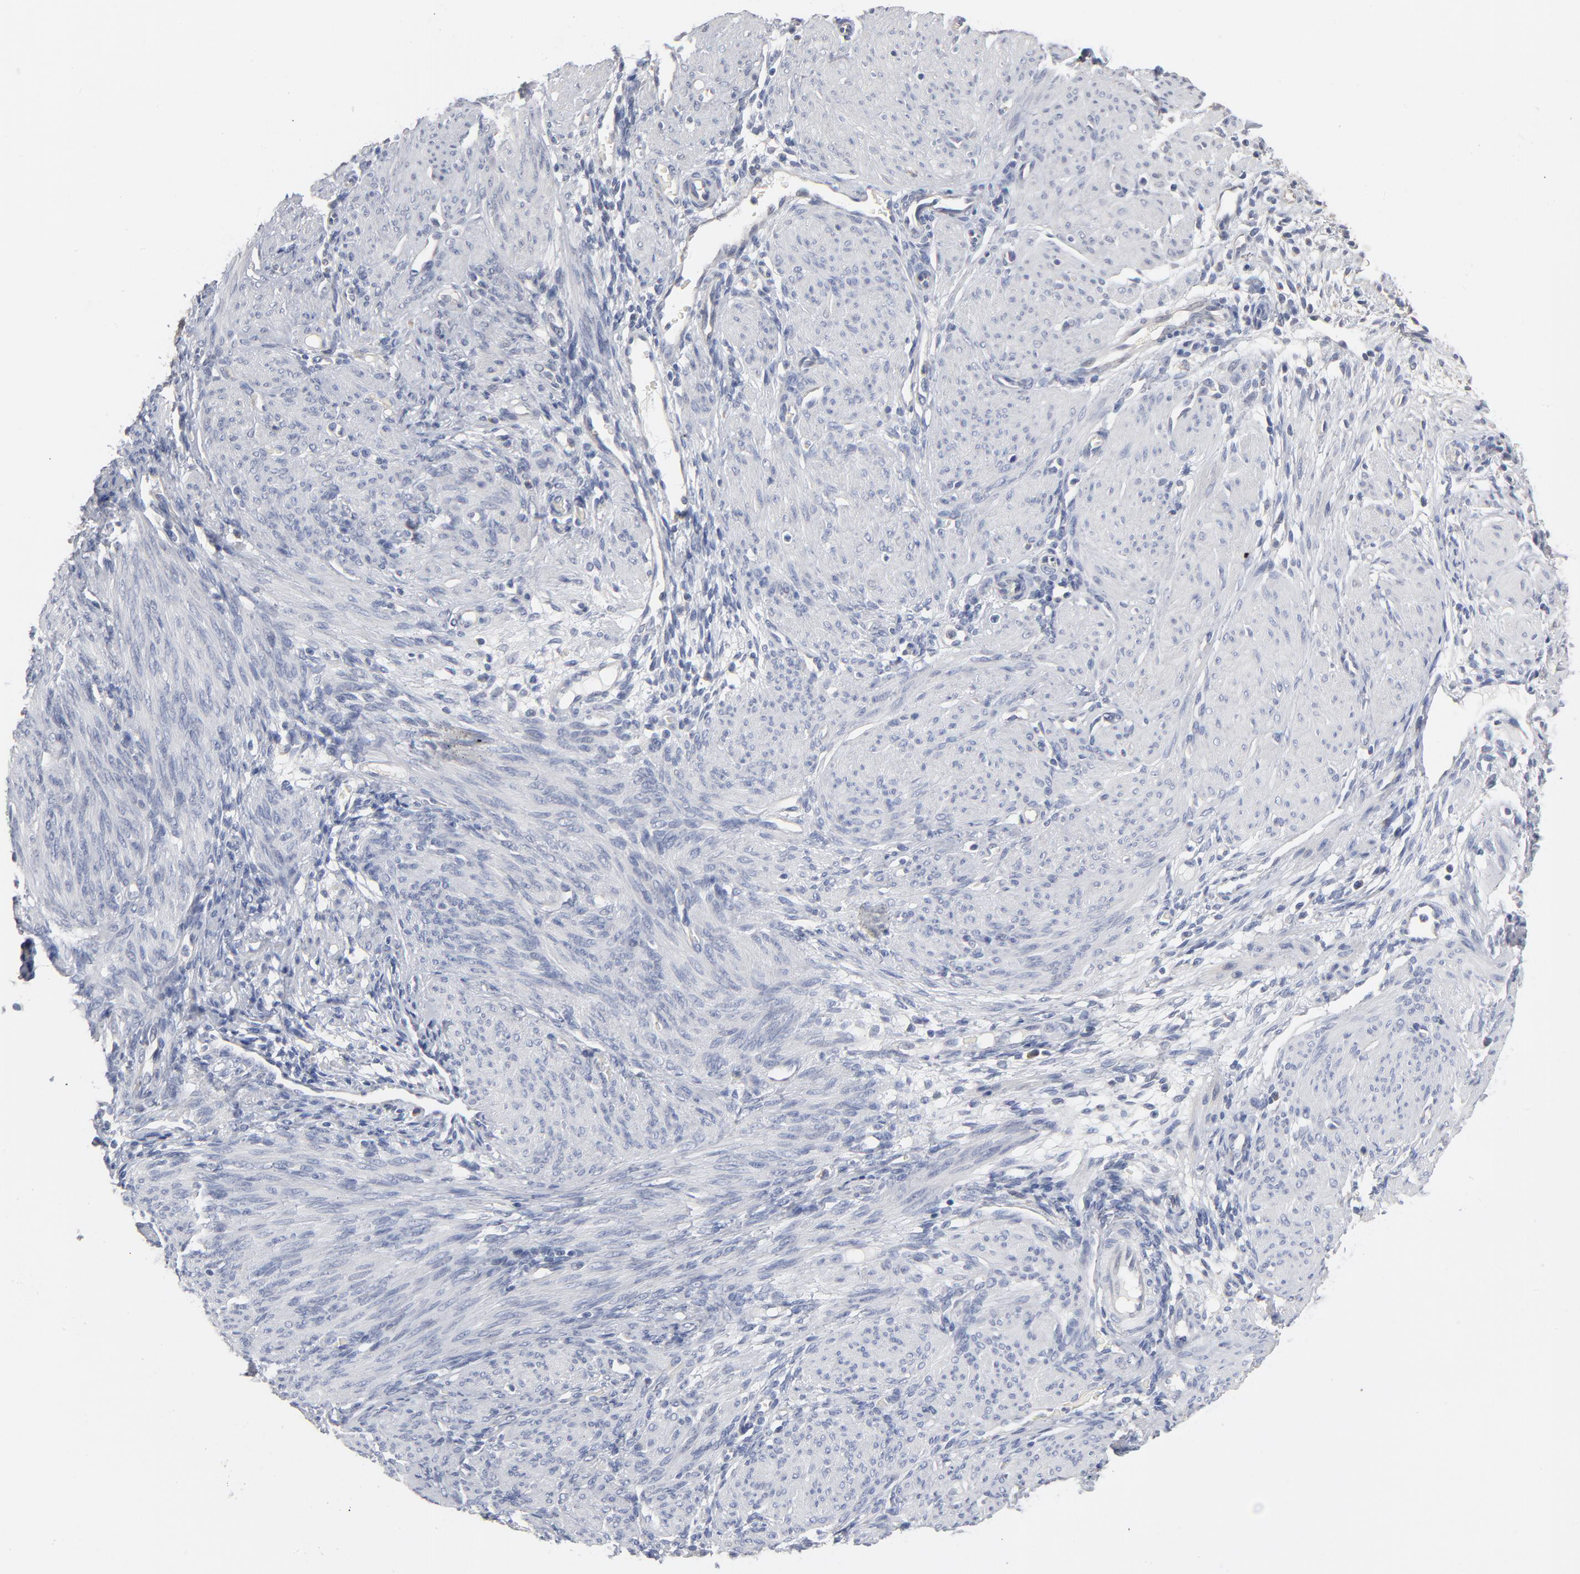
{"staining": {"intensity": "negative", "quantity": "none", "location": "none"}, "tissue": "endometrium", "cell_type": "Cells in endometrial stroma", "image_type": "normal", "snomed": [{"axis": "morphology", "description": "Normal tissue, NOS"}, {"axis": "topography", "description": "Endometrium"}], "caption": "DAB immunohistochemical staining of normal human endometrium displays no significant staining in cells in endometrial stroma.", "gene": "DNAL4", "patient": {"sex": "female", "age": 72}}